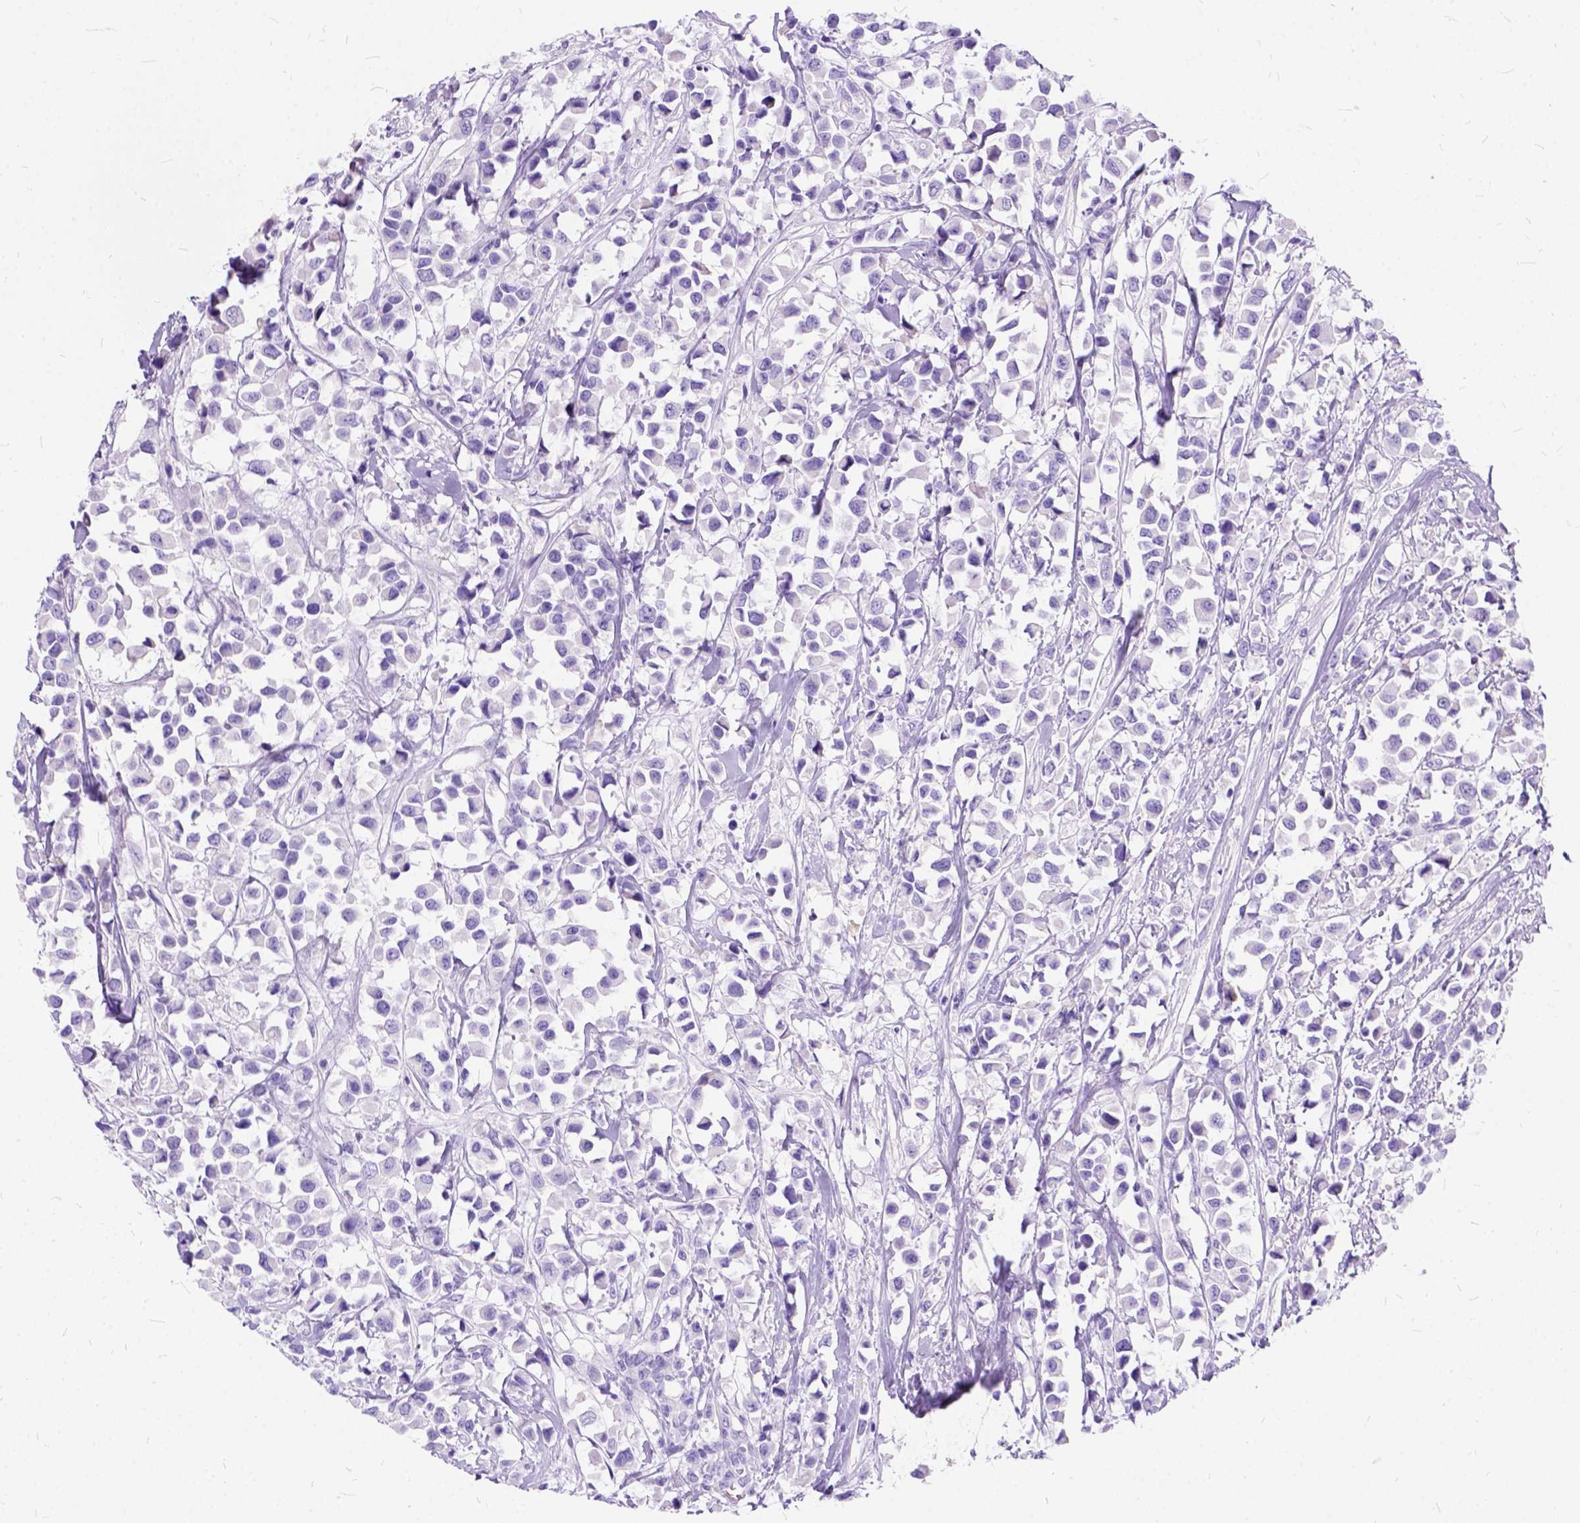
{"staining": {"intensity": "negative", "quantity": "none", "location": "none"}, "tissue": "breast cancer", "cell_type": "Tumor cells", "image_type": "cancer", "snomed": [{"axis": "morphology", "description": "Duct carcinoma"}, {"axis": "topography", "description": "Breast"}], "caption": "A photomicrograph of human breast cancer is negative for staining in tumor cells.", "gene": "C1QTNF3", "patient": {"sex": "female", "age": 61}}